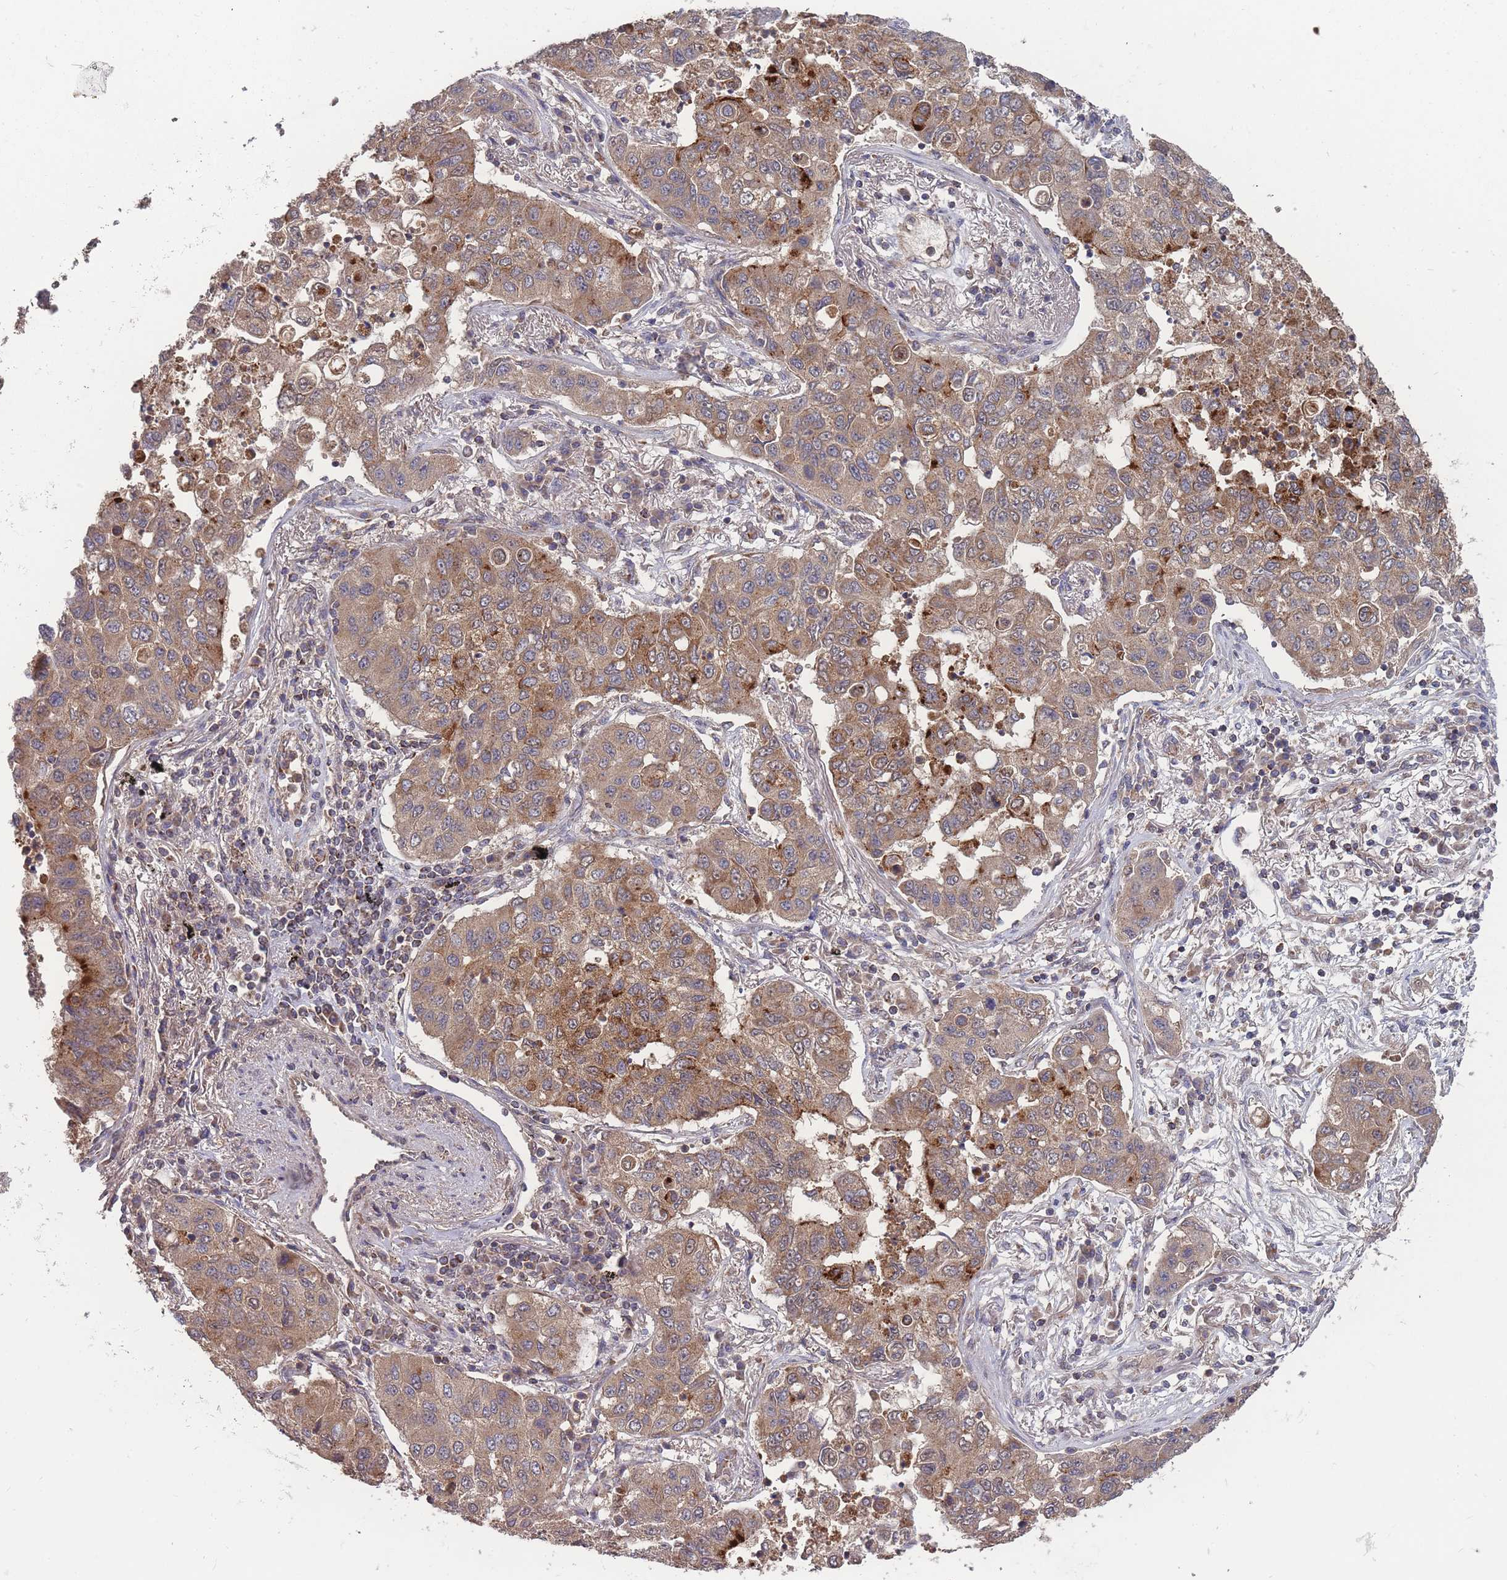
{"staining": {"intensity": "moderate", "quantity": ">75%", "location": "cytoplasmic/membranous"}, "tissue": "lung cancer", "cell_type": "Tumor cells", "image_type": "cancer", "snomed": [{"axis": "morphology", "description": "Squamous cell carcinoma, NOS"}, {"axis": "topography", "description": "Lung"}], "caption": "A micrograph showing moderate cytoplasmic/membranous staining in approximately >75% of tumor cells in lung squamous cell carcinoma, as visualized by brown immunohistochemical staining.", "gene": "SLC35B4", "patient": {"sex": "male", "age": 74}}